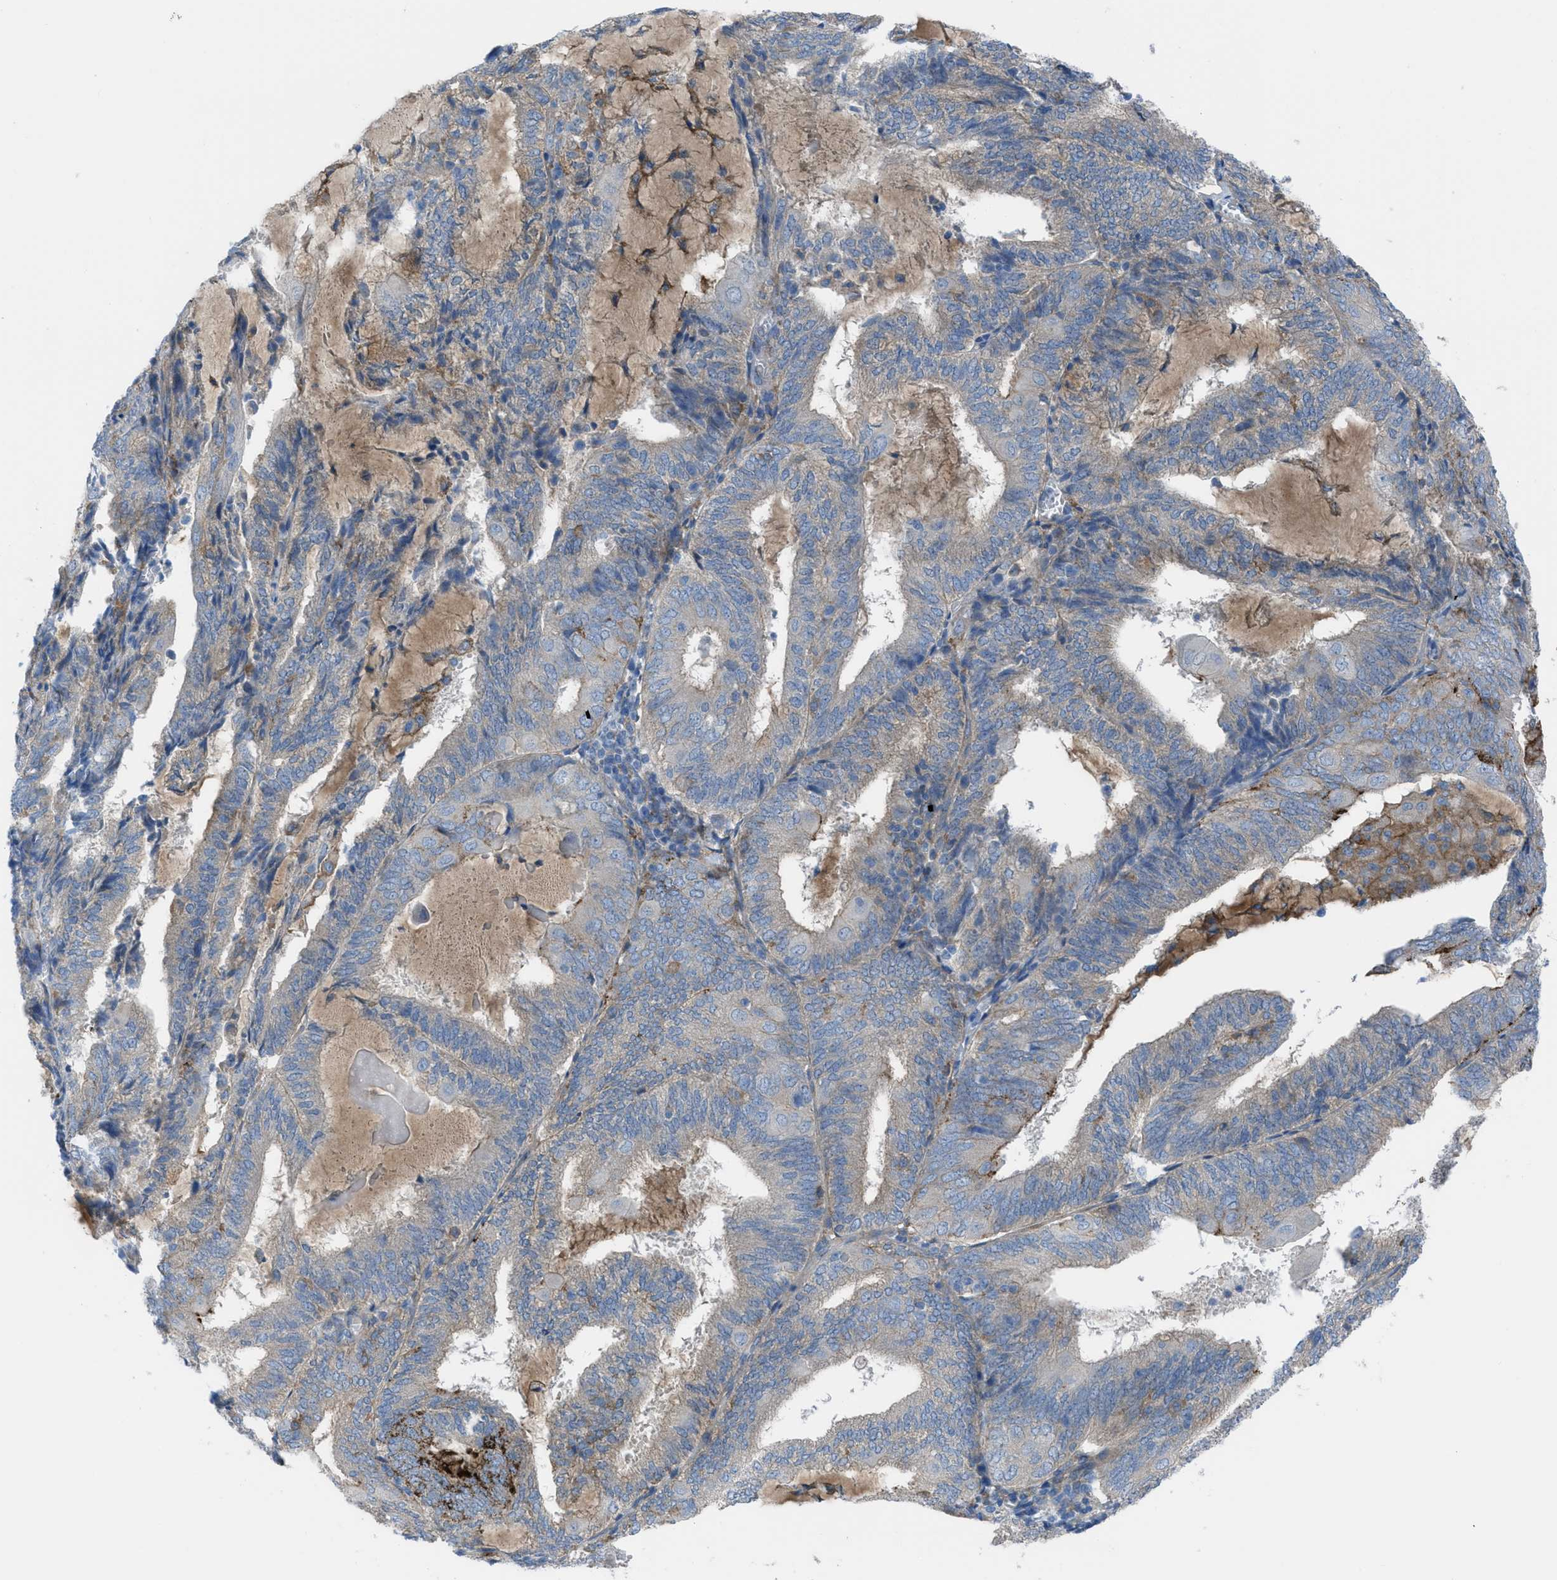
{"staining": {"intensity": "strong", "quantity": "<25%", "location": "cytoplasmic/membranous"}, "tissue": "endometrial cancer", "cell_type": "Tumor cells", "image_type": "cancer", "snomed": [{"axis": "morphology", "description": "Adenocarcinoma, NOS"}, {"axis": "topography", "description": "Endometrium"}], "caption": "Strong cytoplasmic/membranous staining for a protein is identified in approximately <25% of tumor cells of endometrial cancer (adenocarcinoma) using immunohistochemistry (IHC).", "gene": "EGFR", "patient": {"sex": "female", "age": 81}}